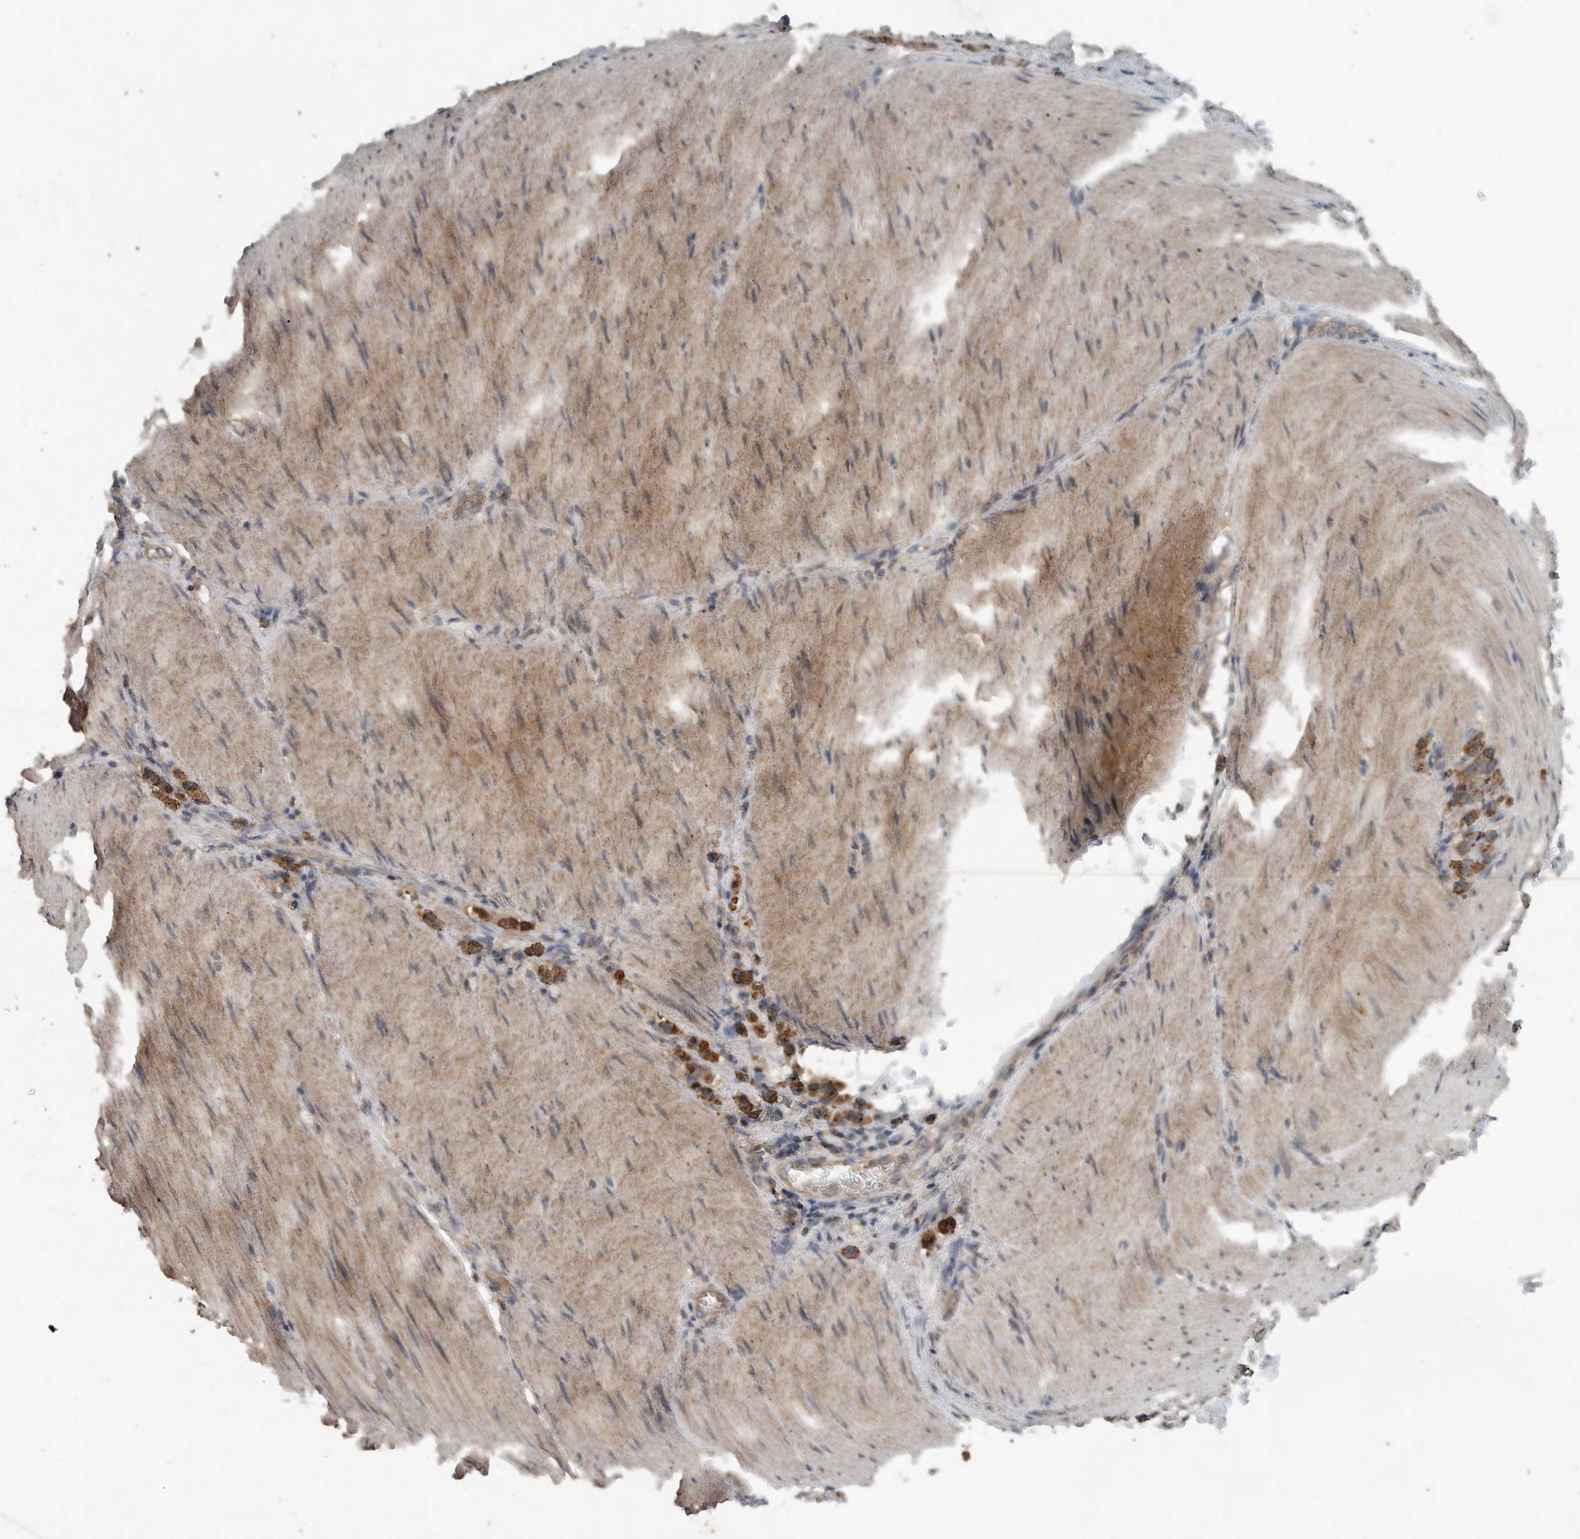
{"staining": {"intensity": "strong", "quantity": ">75%", "location": "cytoplasmic/membranous"}, "tissue": "stomach cancer", "cell_type": "Tumor cells", "image_type": "cancer", "snomed": [{"axis": "morphology", "description": "Adenocarcinoma, NOS"}, {"axis": "topography", "description": "Stomach"}], "caption": "This is a micrograph of immunohistochemistry (IHC) staining of stomach adenocarcinoma, which shows strong expression in the cytoplasmic/membranous of tumor cells.", "gene": "IL6ST", "patient": {"sex": "female", "age": 65}}